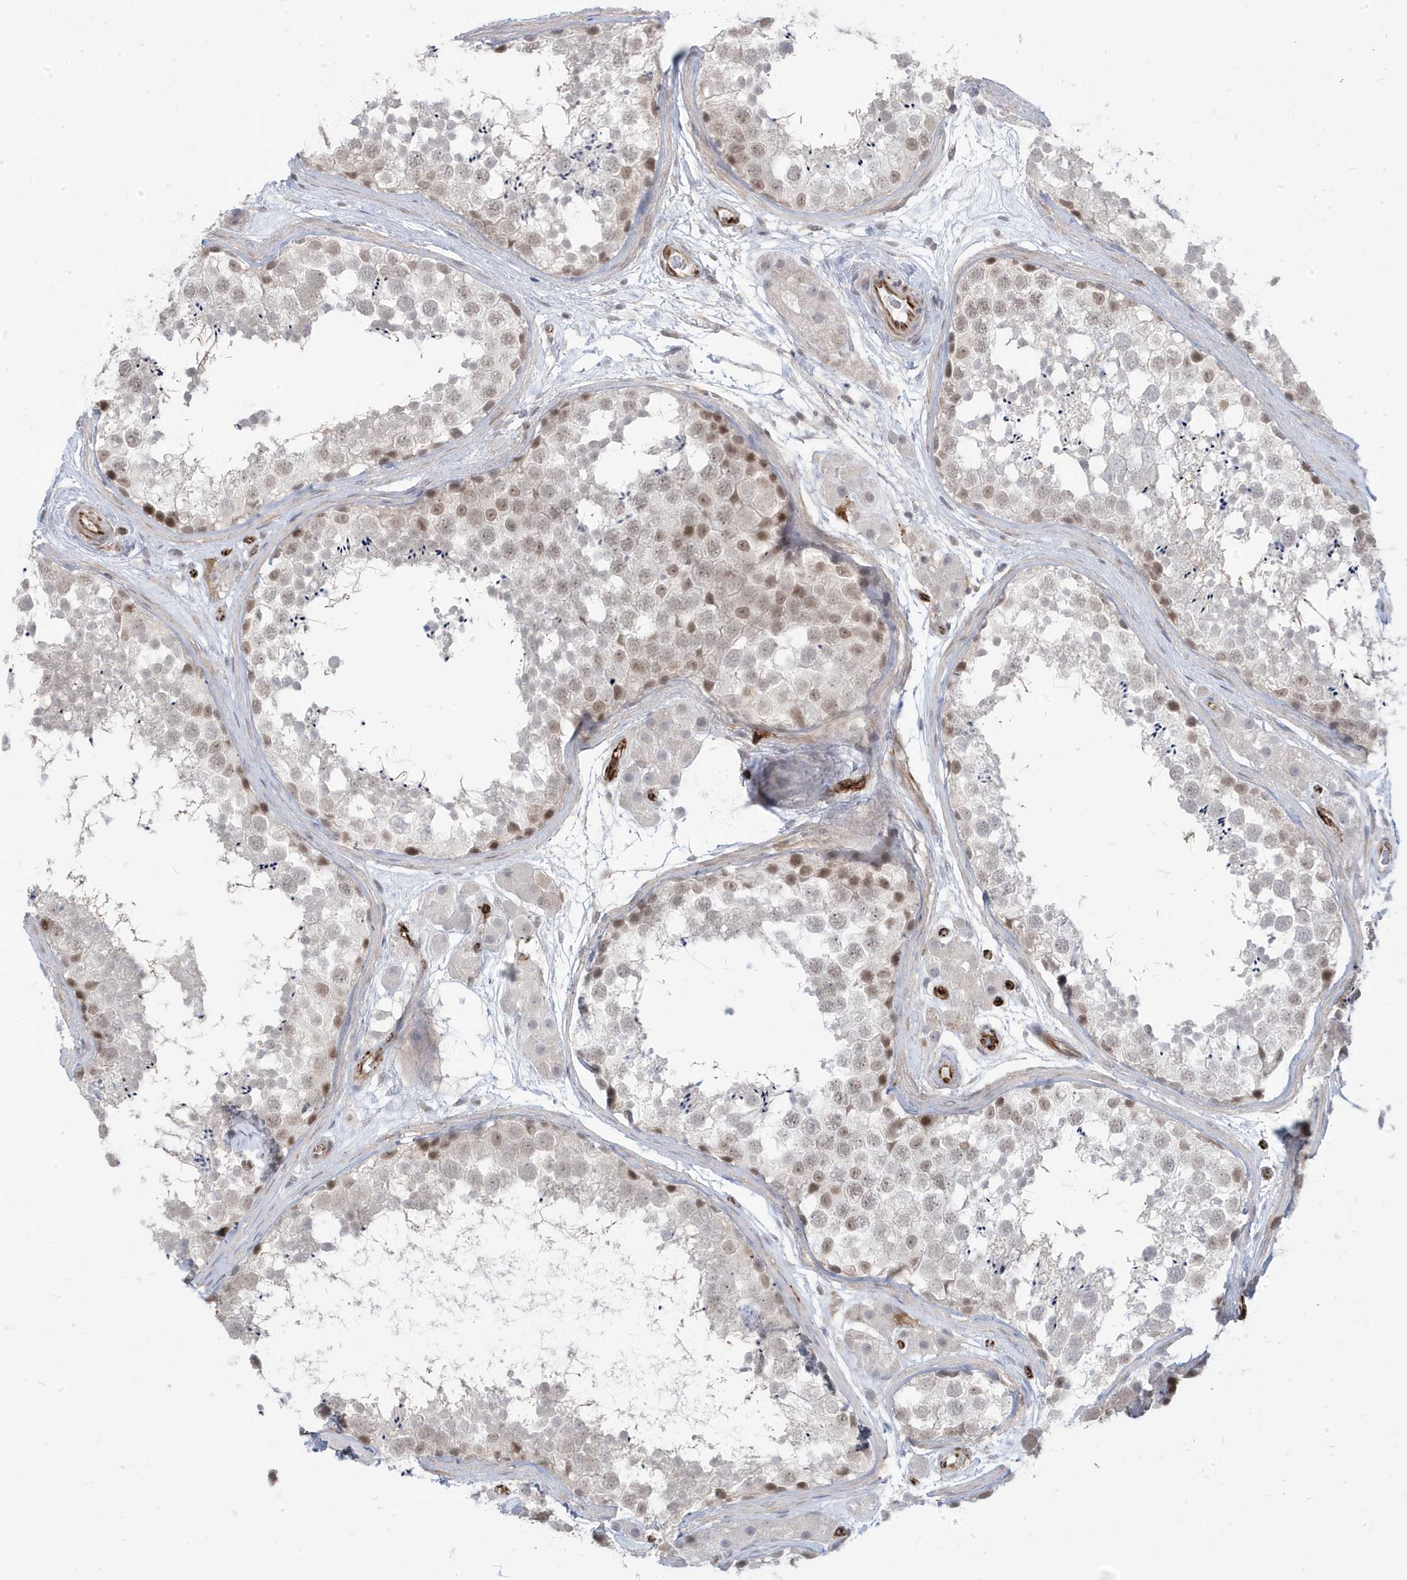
{"staining": {"intensity": "moderate", "quantity": "25%-75%", "location": "nuclear"}, "tissue": "testis", "cell_type": "Cells in seminiferous ducts", "image_type": "normal", "snomed": [{"axis": "morphology", "description": "Normal tissue, NOS"}, {"axis": "topography", "description": "Testis"}], "caption": "An IHC histopathology image of unremarkable tissue is shown. Protein staining in brown labels moderate nuclear positivity in testis within cells in seminiferous ducts. (Brightfield microscopy of DAB IHC at high magnification).", "gene": "ADAMTSL3", "patient": {"sex": "male", "age": 56}}